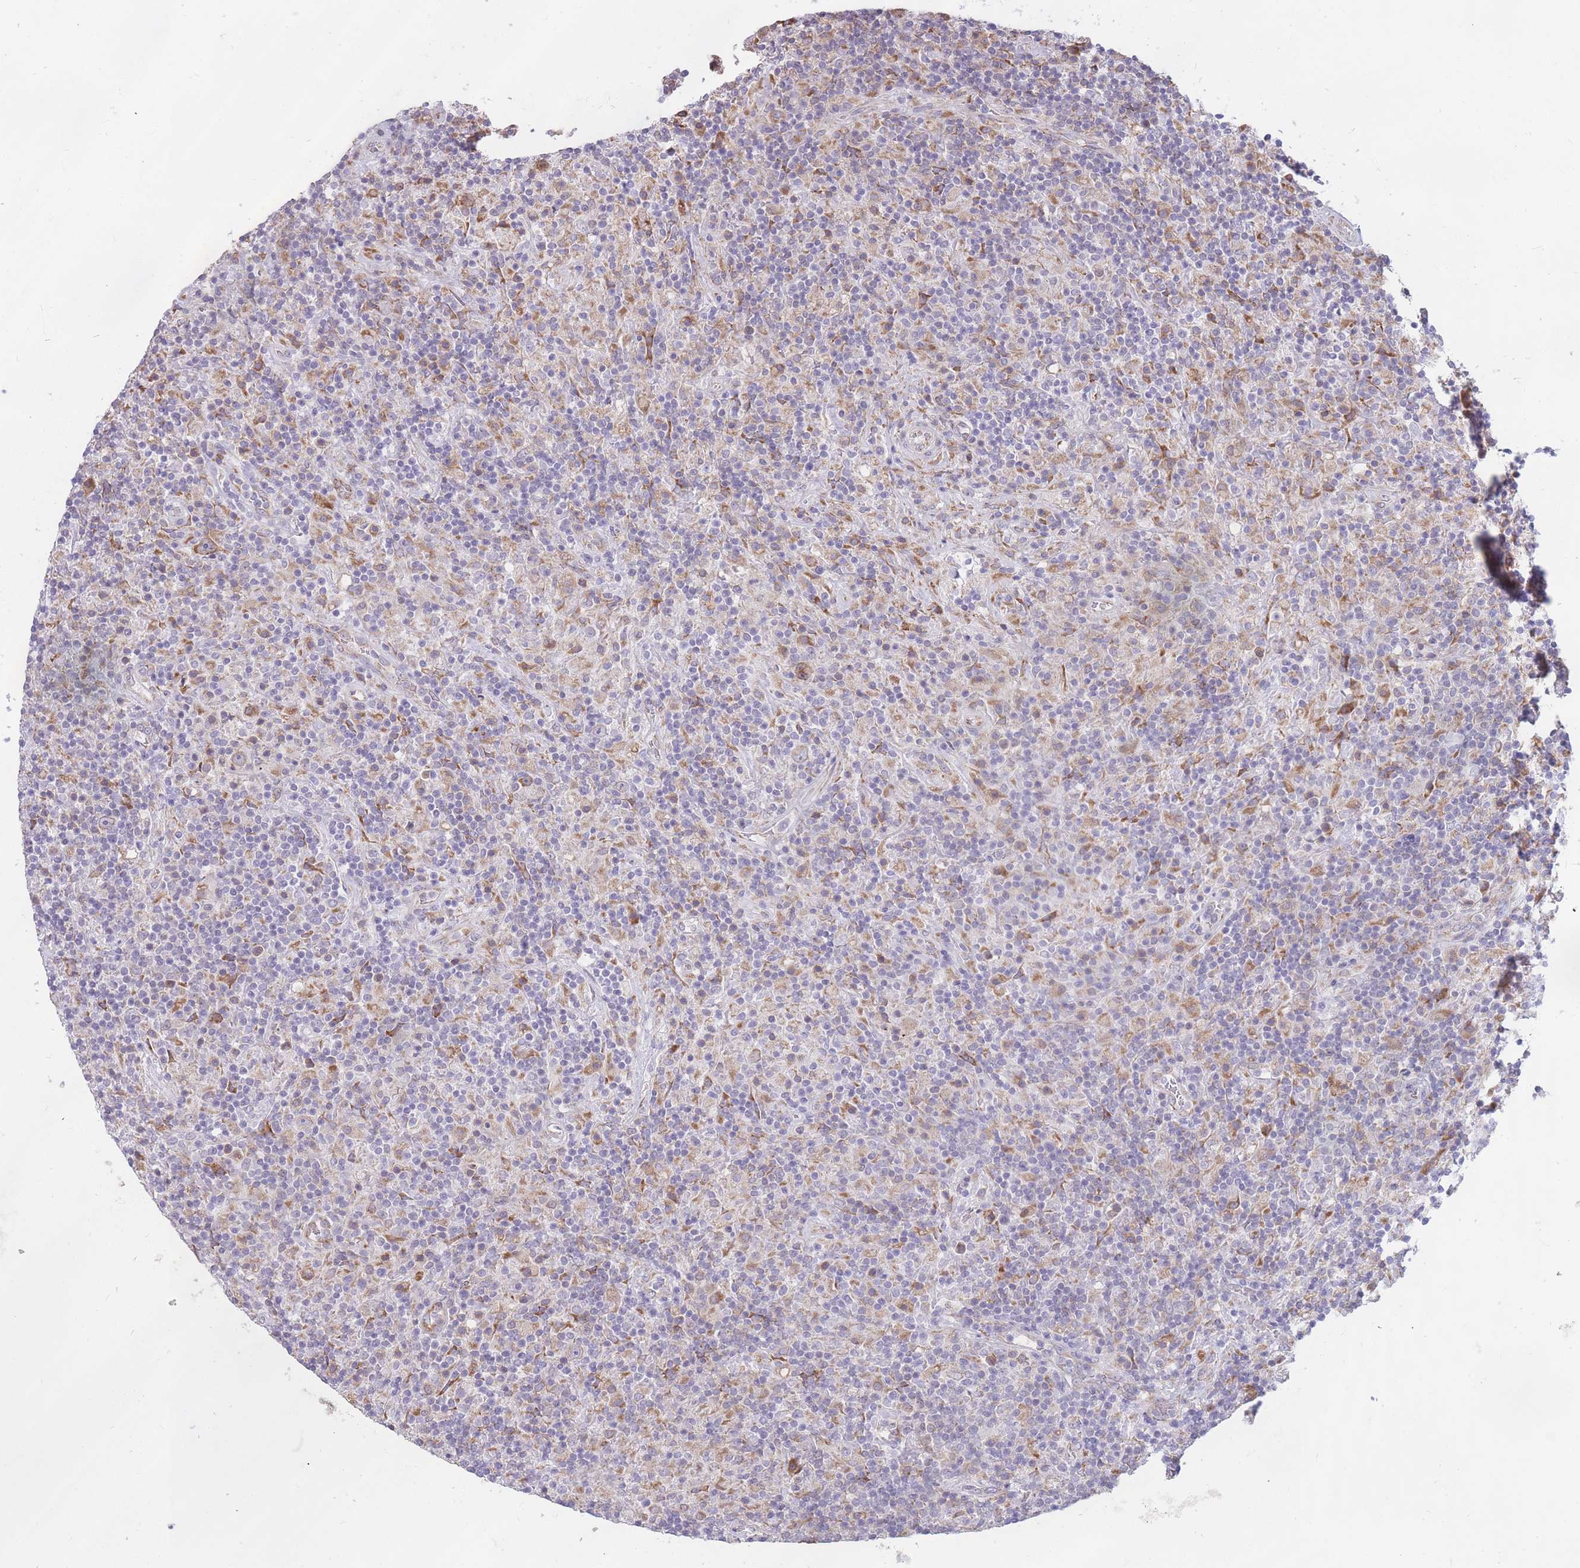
{"staining": {"intensity": "moderate", "quantity": "25%-75%", "location": "cytoplasmic/membranous"}, "tissue": "lymphoma", "cell_type": "Tumor cells", "image_type": "cancer", "snomed": [{"axis": "morphology", "description": "Hodgkin's disease, NOS"}, {"axis": "topography", "description": "Lymph node"}], "caption": "This is a photomicrograph of immunohistochemistry (IHC) staining of Hodgkin's disease, which shows moderate expression in the cytoplasmic/membranous of tumor cells.", "gene": "TRAPPC5", "patient": {"sex": "male", "age": 70}}